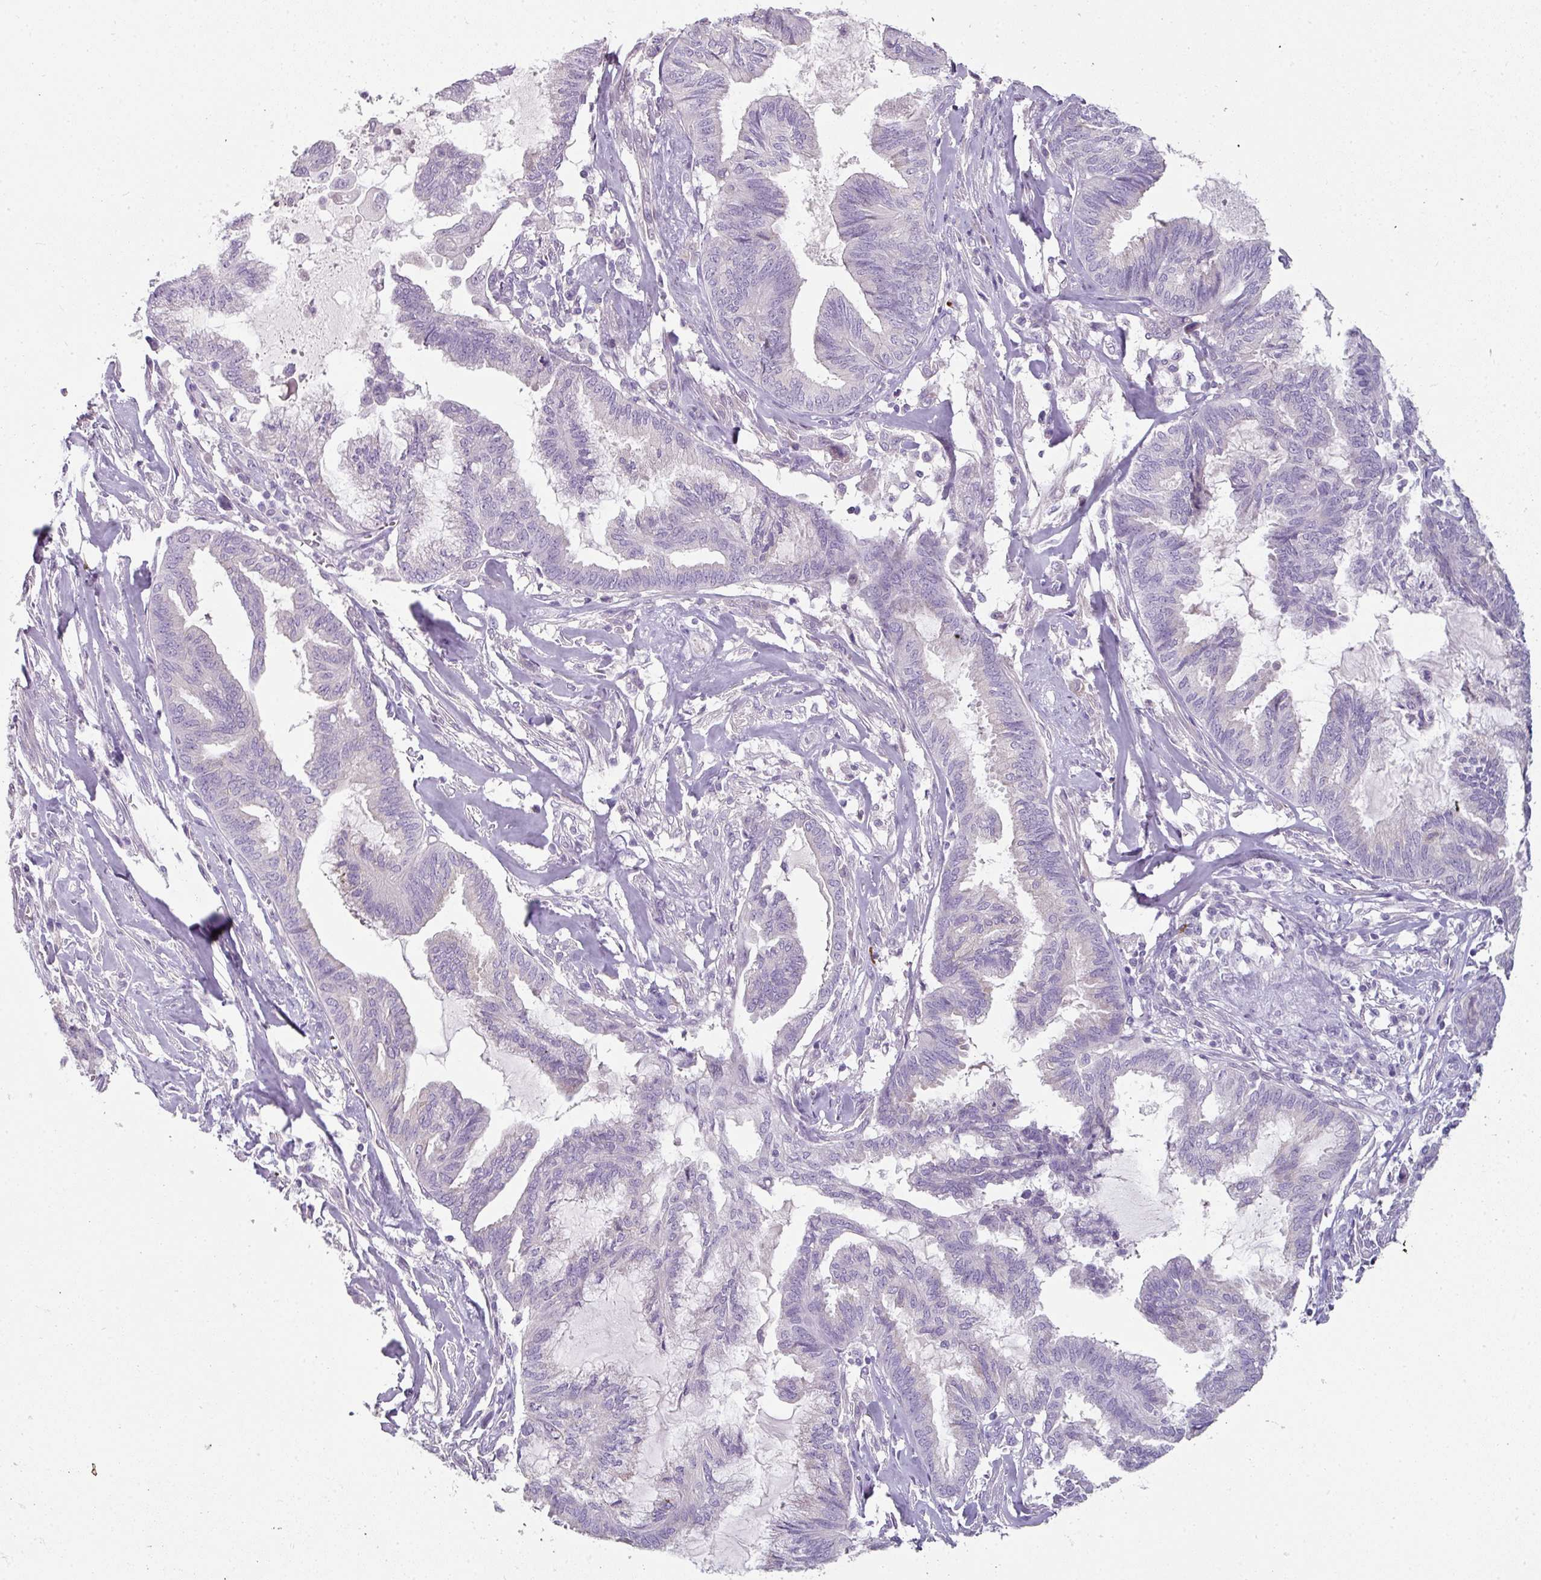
{"staining": {"intensity": "negative", "quantity": "none", "location": "none"}, "tissue": "endometrial cancer", "cell_type": "Tumor cells", "image_type": "cancer", "snomed": [{"axis": "morphology", "description": "Adenocarcinoma, NOS"}, {"axis": "topography", "description": "Endometrium"}], "caption": "Tumor cells show no significant staining in adenocarcinoma (endometrial).", "gene": "FHAD1", "patient": {"sex": "female", "age": 86}}